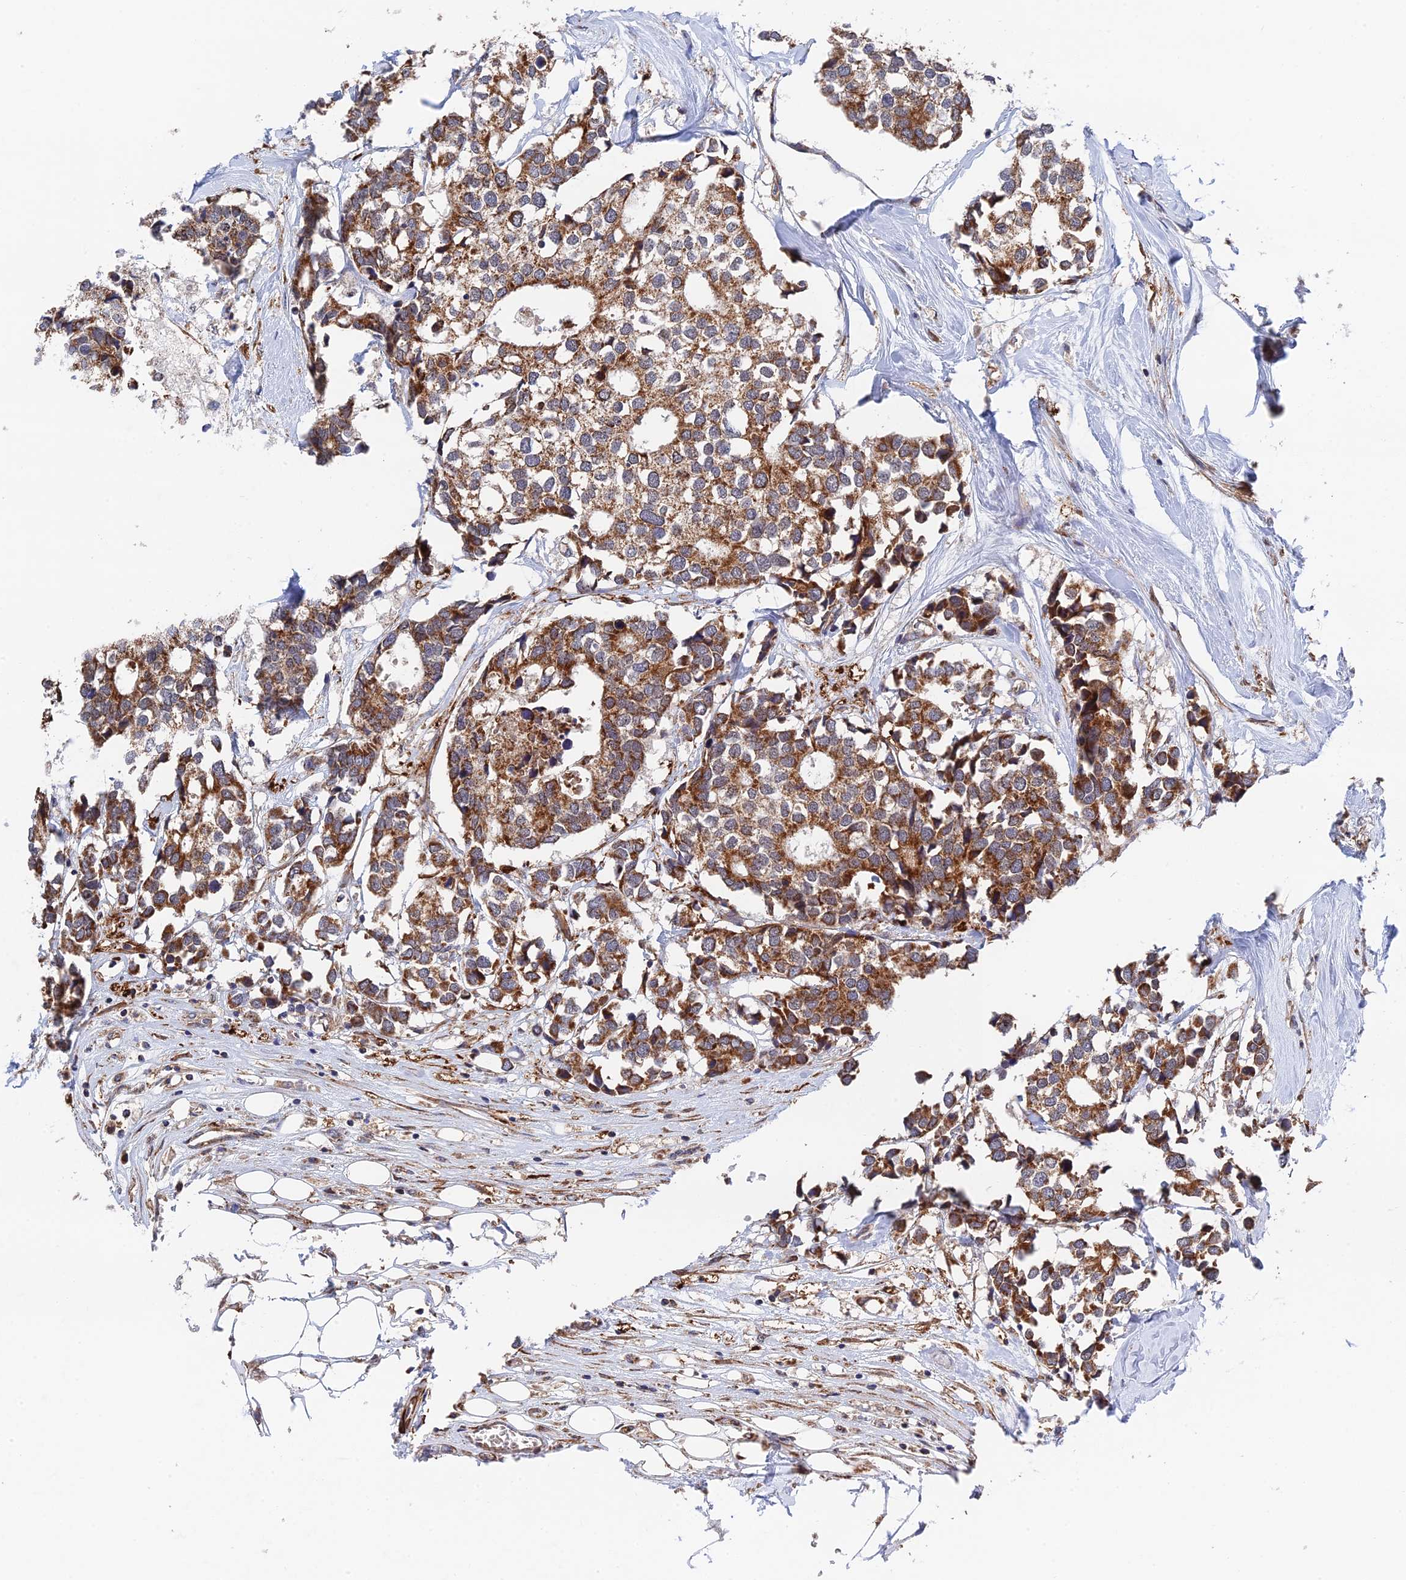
{"staining": {"intensity": "strong", "quantity": ">75%", "location": "cytoplasmic/membranous"}, "tissue": "breast cancer", "cell_type": "Tumor cells", "image_type": "cancer", "snomed": [{"axis": "morphology", "description": "Duct carcinoma"}, {"axis": "topography", "description": "Breast"}], "caption": "Immunohistochemistry (IHC) micrograph of neoplastic tissue: breast cancer (invasive ductal carcinoma) stained using immunohistochemistry reveals high levels of strong protein expression localized specifically in the cytoplasmic/membranous of tumor cells, appearing as a cytoplasmic/membranous brown color.", "gene": "ZNF320", "patient": {"sex": "female", "age": 83}}